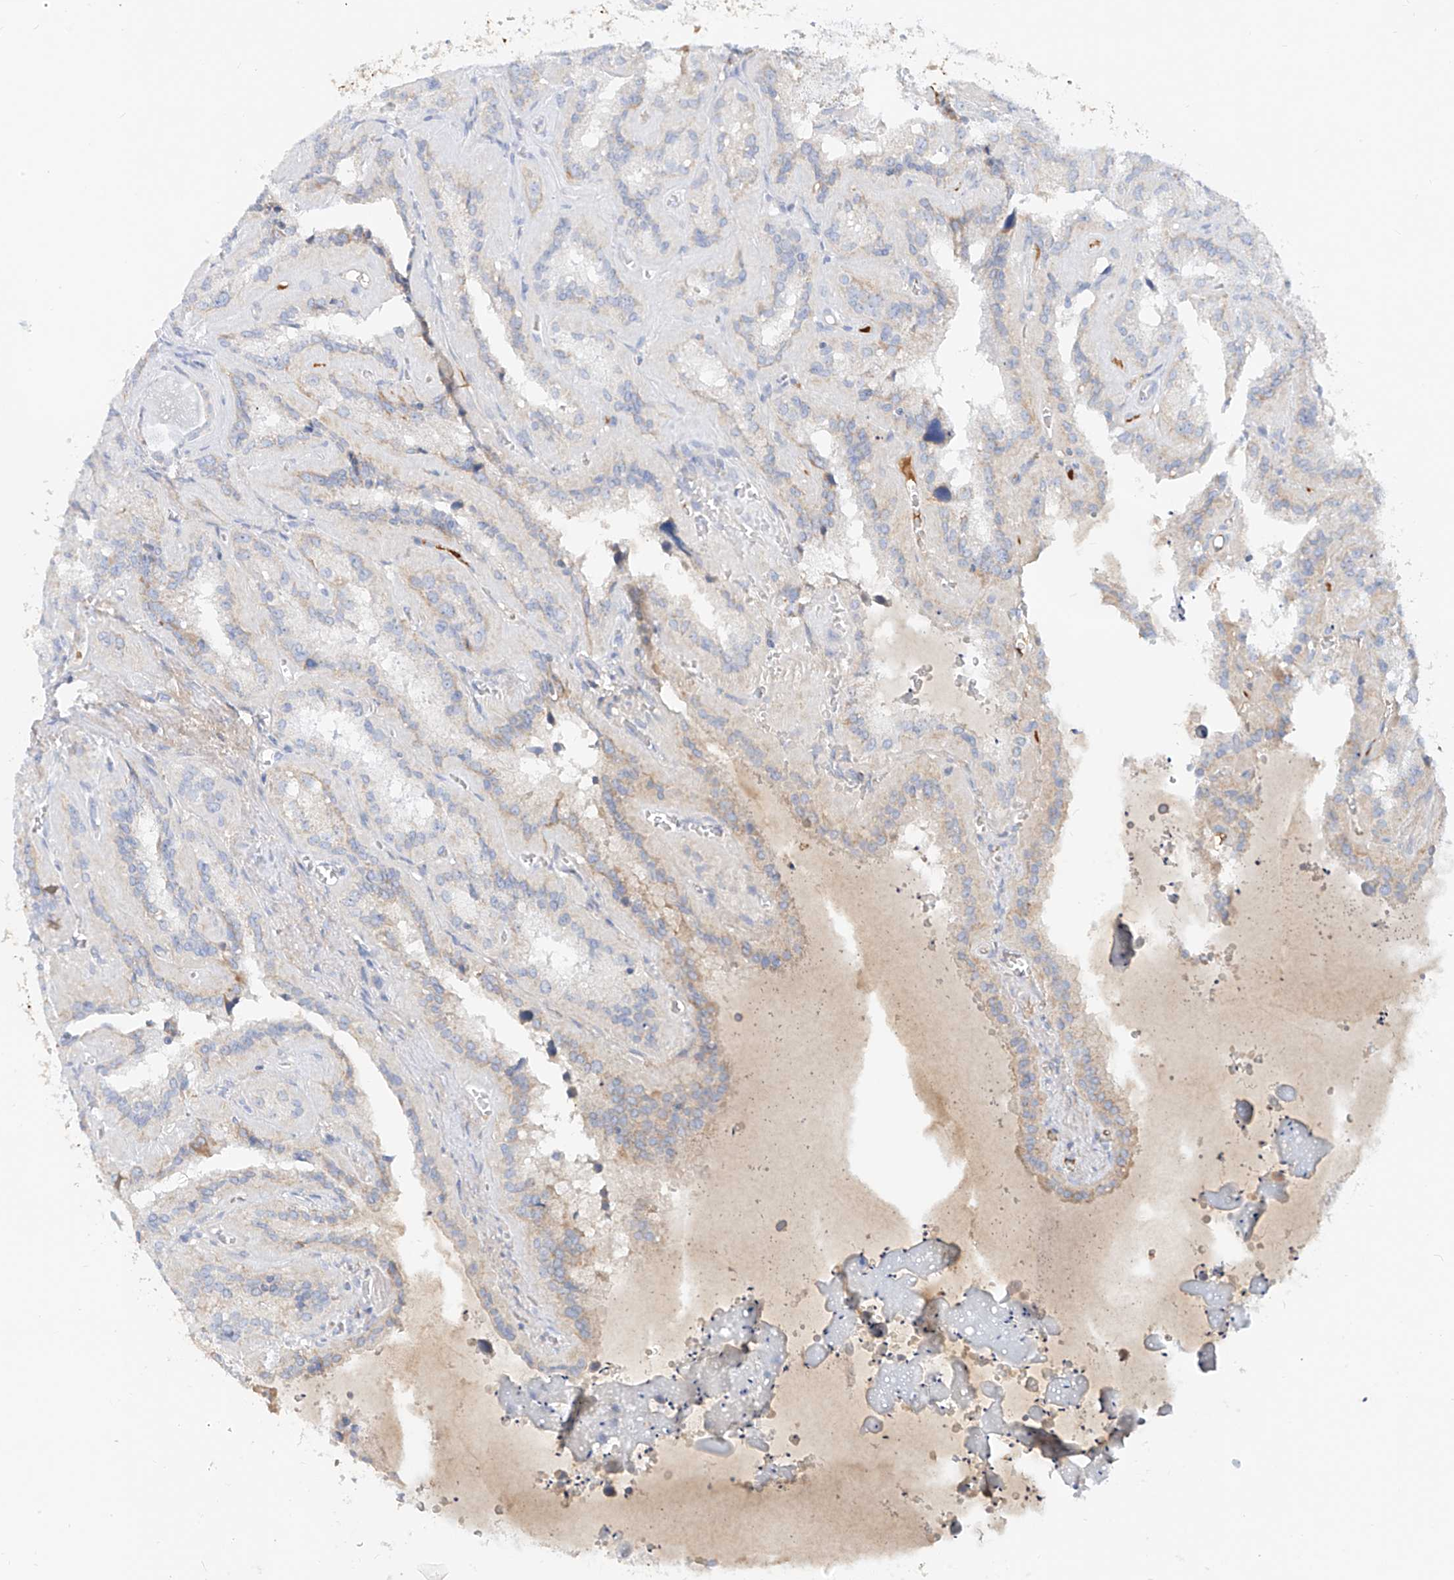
{"staining": {"intensity": "moderate", "quantity": "<25%", "location": "cytoplasmic/membranous"}, "tissue": "seminal vesicle", "cell_type": "Glandular cells", "image_type": "normal", "snomed": [{"axis": "morphology", "description": "Normal tissue, NOS"}, {"axis": "topography", "description": "Prostate"}, {"axis": "topography", "description": "Seminal veicle"}], "caption": "Immunohistochemistry (IHC) histopathology image of normal seminal vesicle: seminal vesicle stained using IHC demonstrates low levels of moderate protein expression localized specifically in the cytoplasmic/membranous of glandular cells, appearing as a cytoplasmic/membranous brown color.", "gene": "OCSTAMP", "patient": {"sex": "male", "age": 59}}